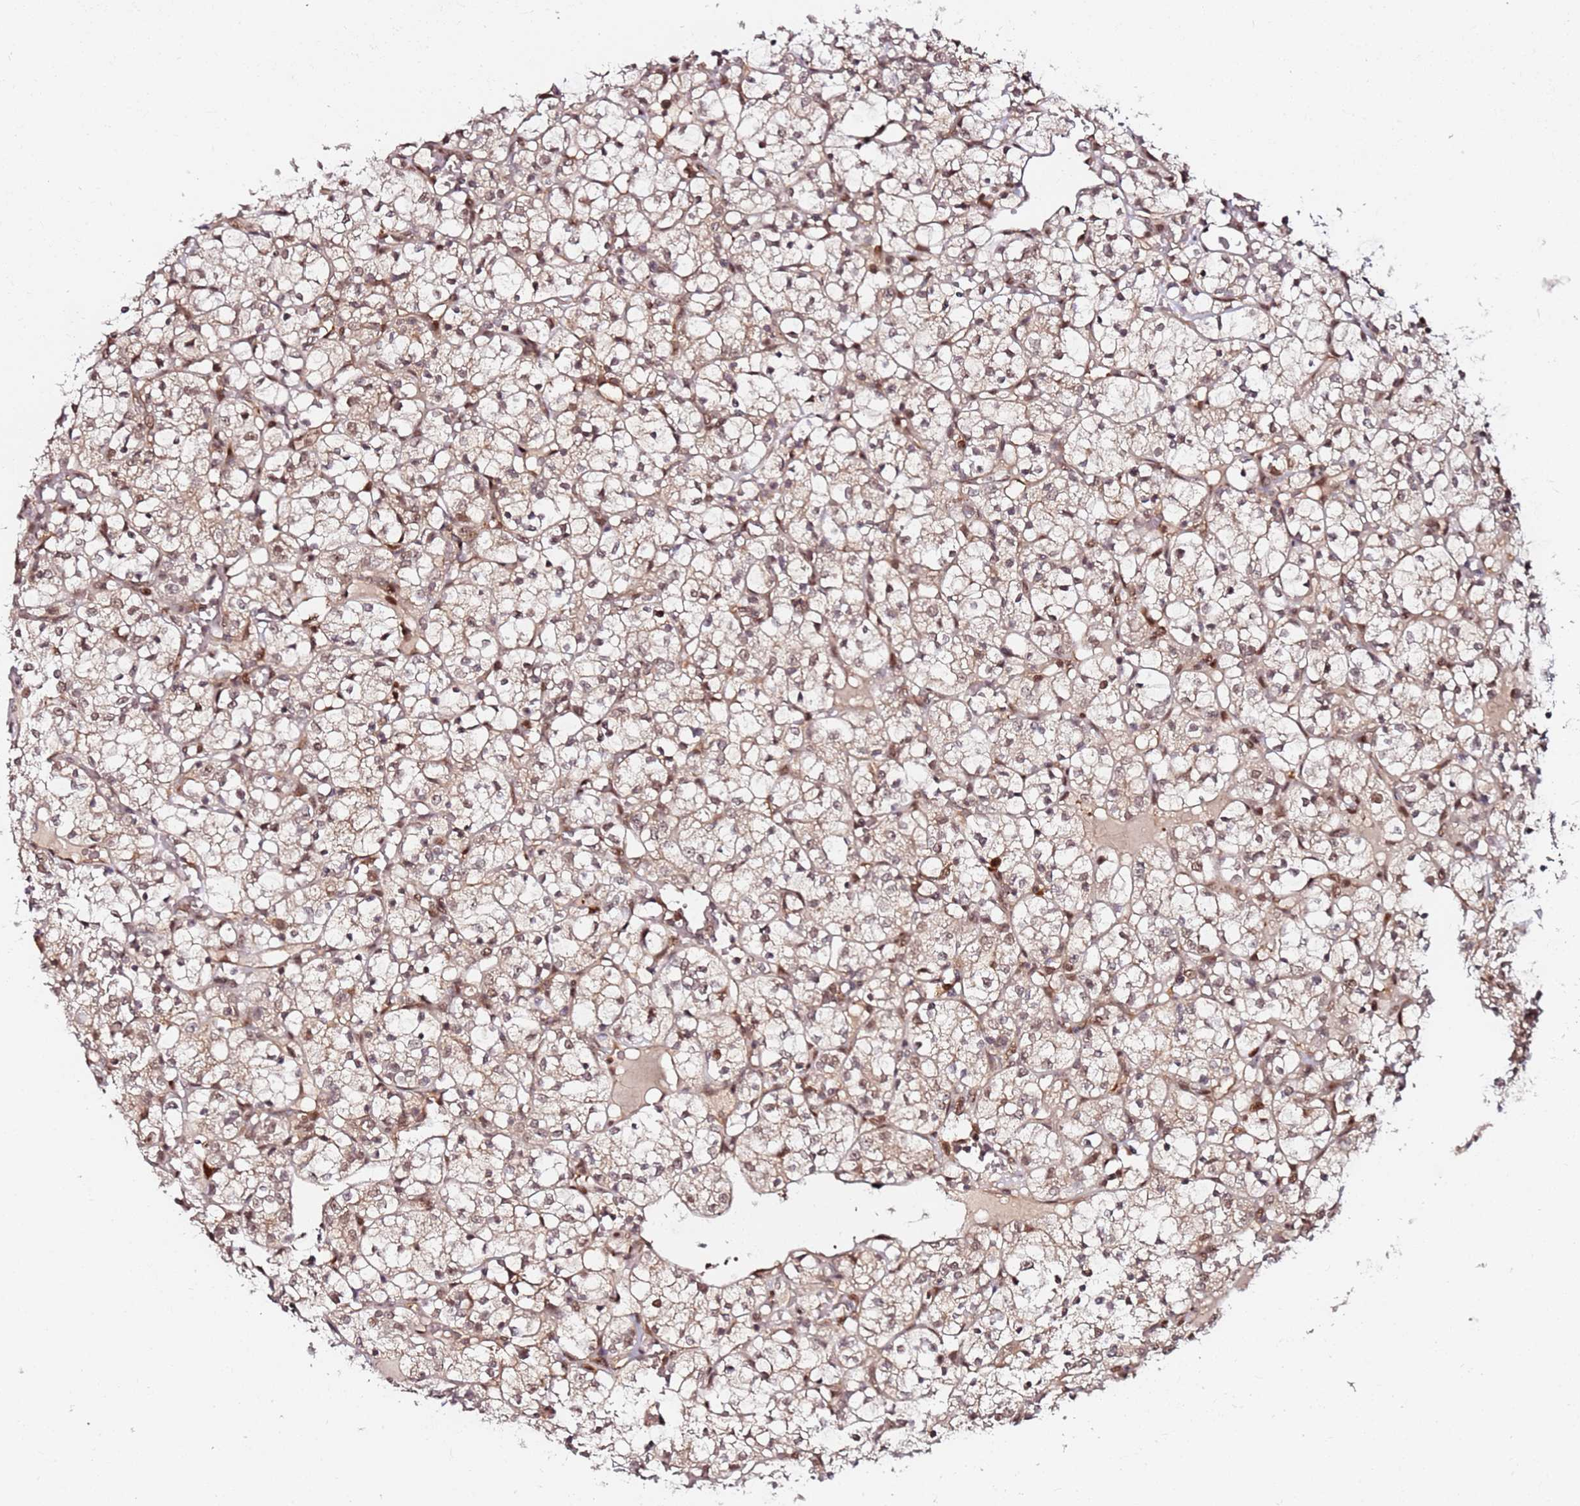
{"staining": {"intensity": "weak", "quantity": ">75%", "location": "cytoplasmic/membranous,nuclear"}, "tissue": "renal cancer", "cell_type": "Tumor cells", "image_type": "cancer", "snomed": [{"axis": "morphology", "description": "Adenocarcinoma, NOS"}, {"axis": "topography", "description": "Kidney"}], "caption": "Immunohistochemistry (IHC) of renal cancer demonstrates low levels of weak cytoplasmic/membranous and nuclear staining in about >75% of tumor cells.", "gene": "RGS18", "patient": {"sex": "female", "age": 69}}